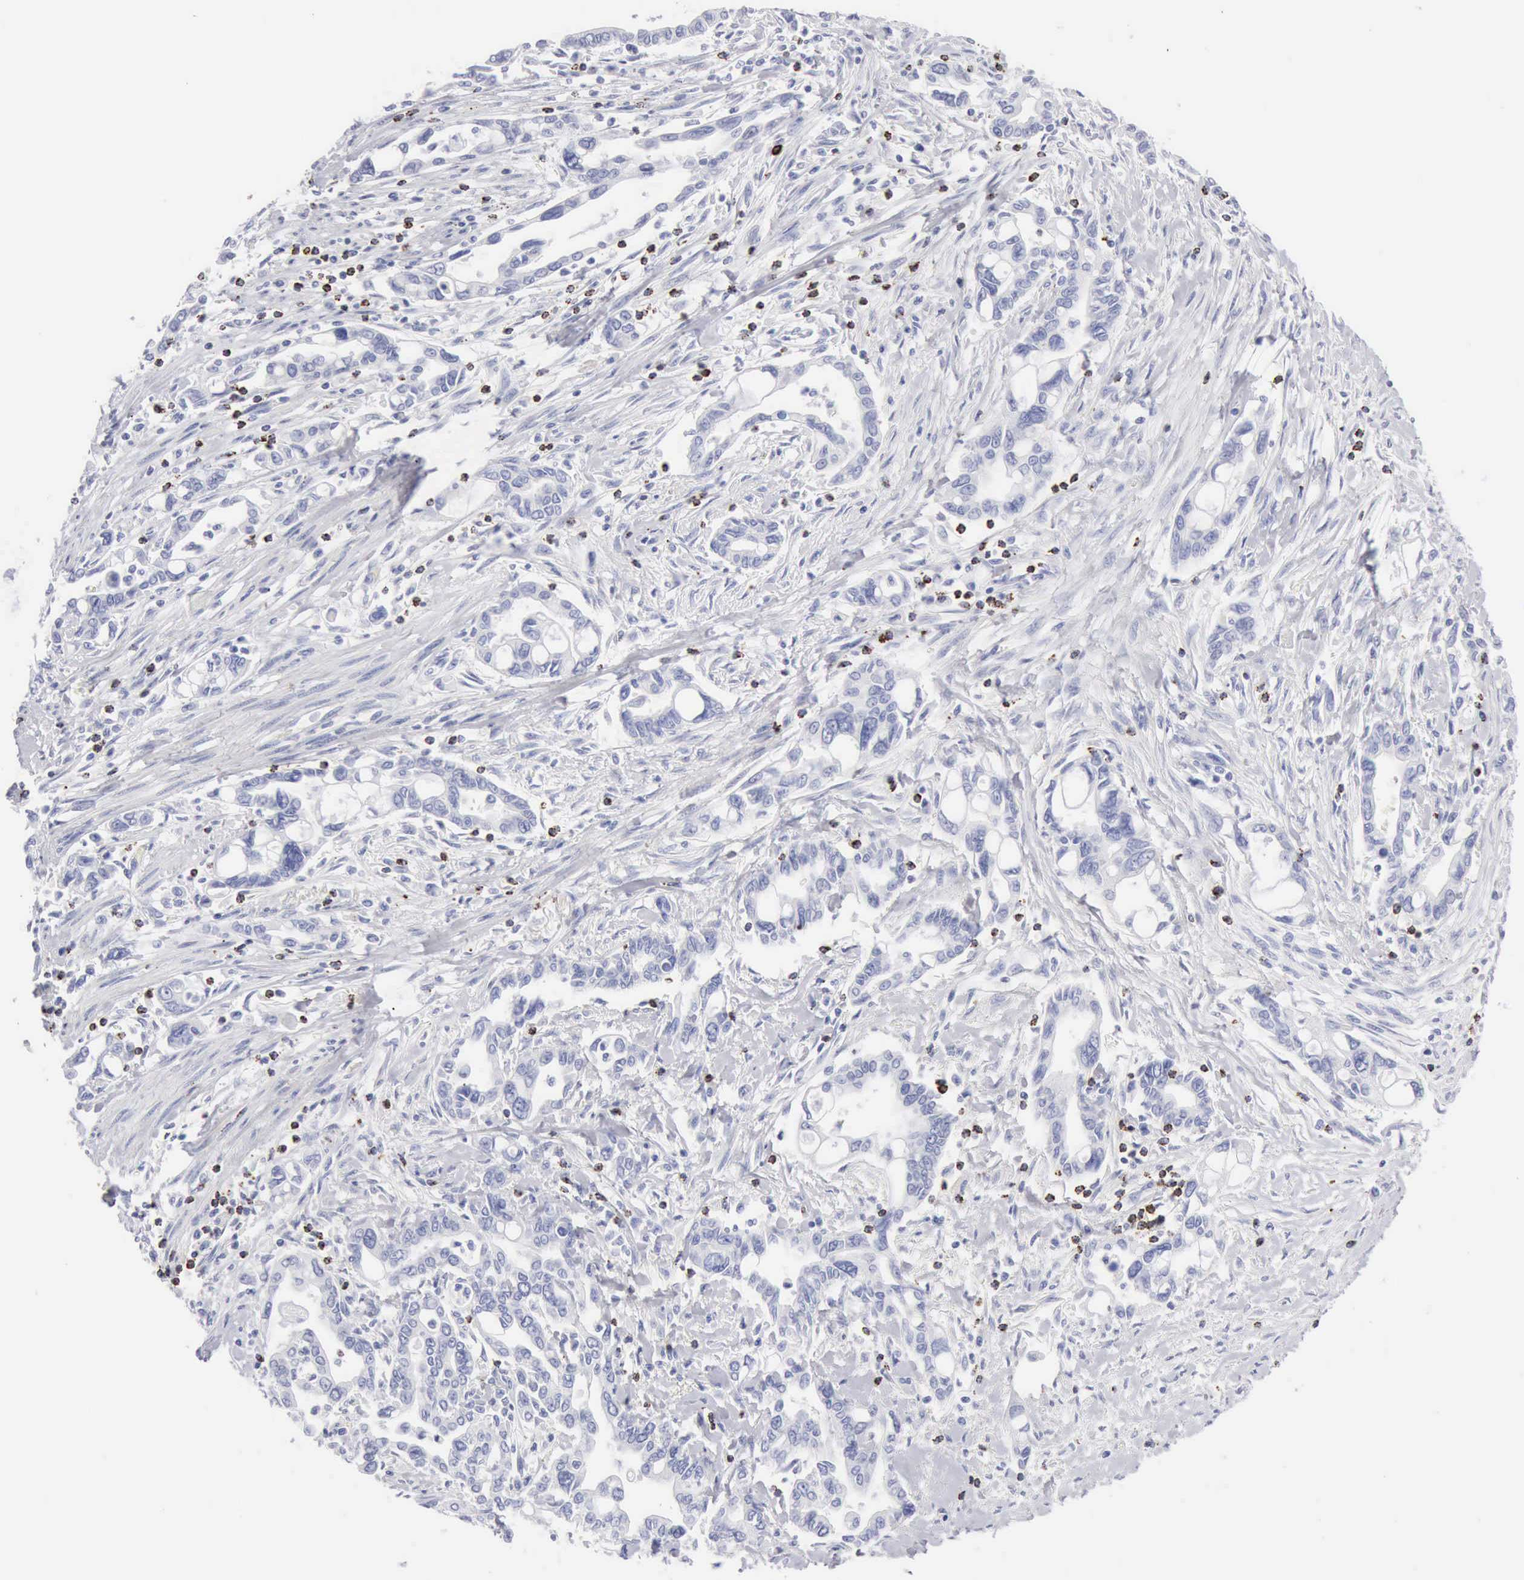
{"staining": {"intensity": "negative", "quantity": "none", "location": "none"}, "tissue": "pancreatic cancer", "cell_type": "Tumor cells", "image_type": "cancer", "snomed": [{"axis": "morphology", "description": "Adenocarcinoma, NOS"}, {"axis": "topography", "description": "Pancreas"}], "caption": "A histopathology image of human pancreatic adenocarcinoma is negative for staining in tumor cells.", "gene": "GZMB", "patient": {"sex": "female", "age": 57}}